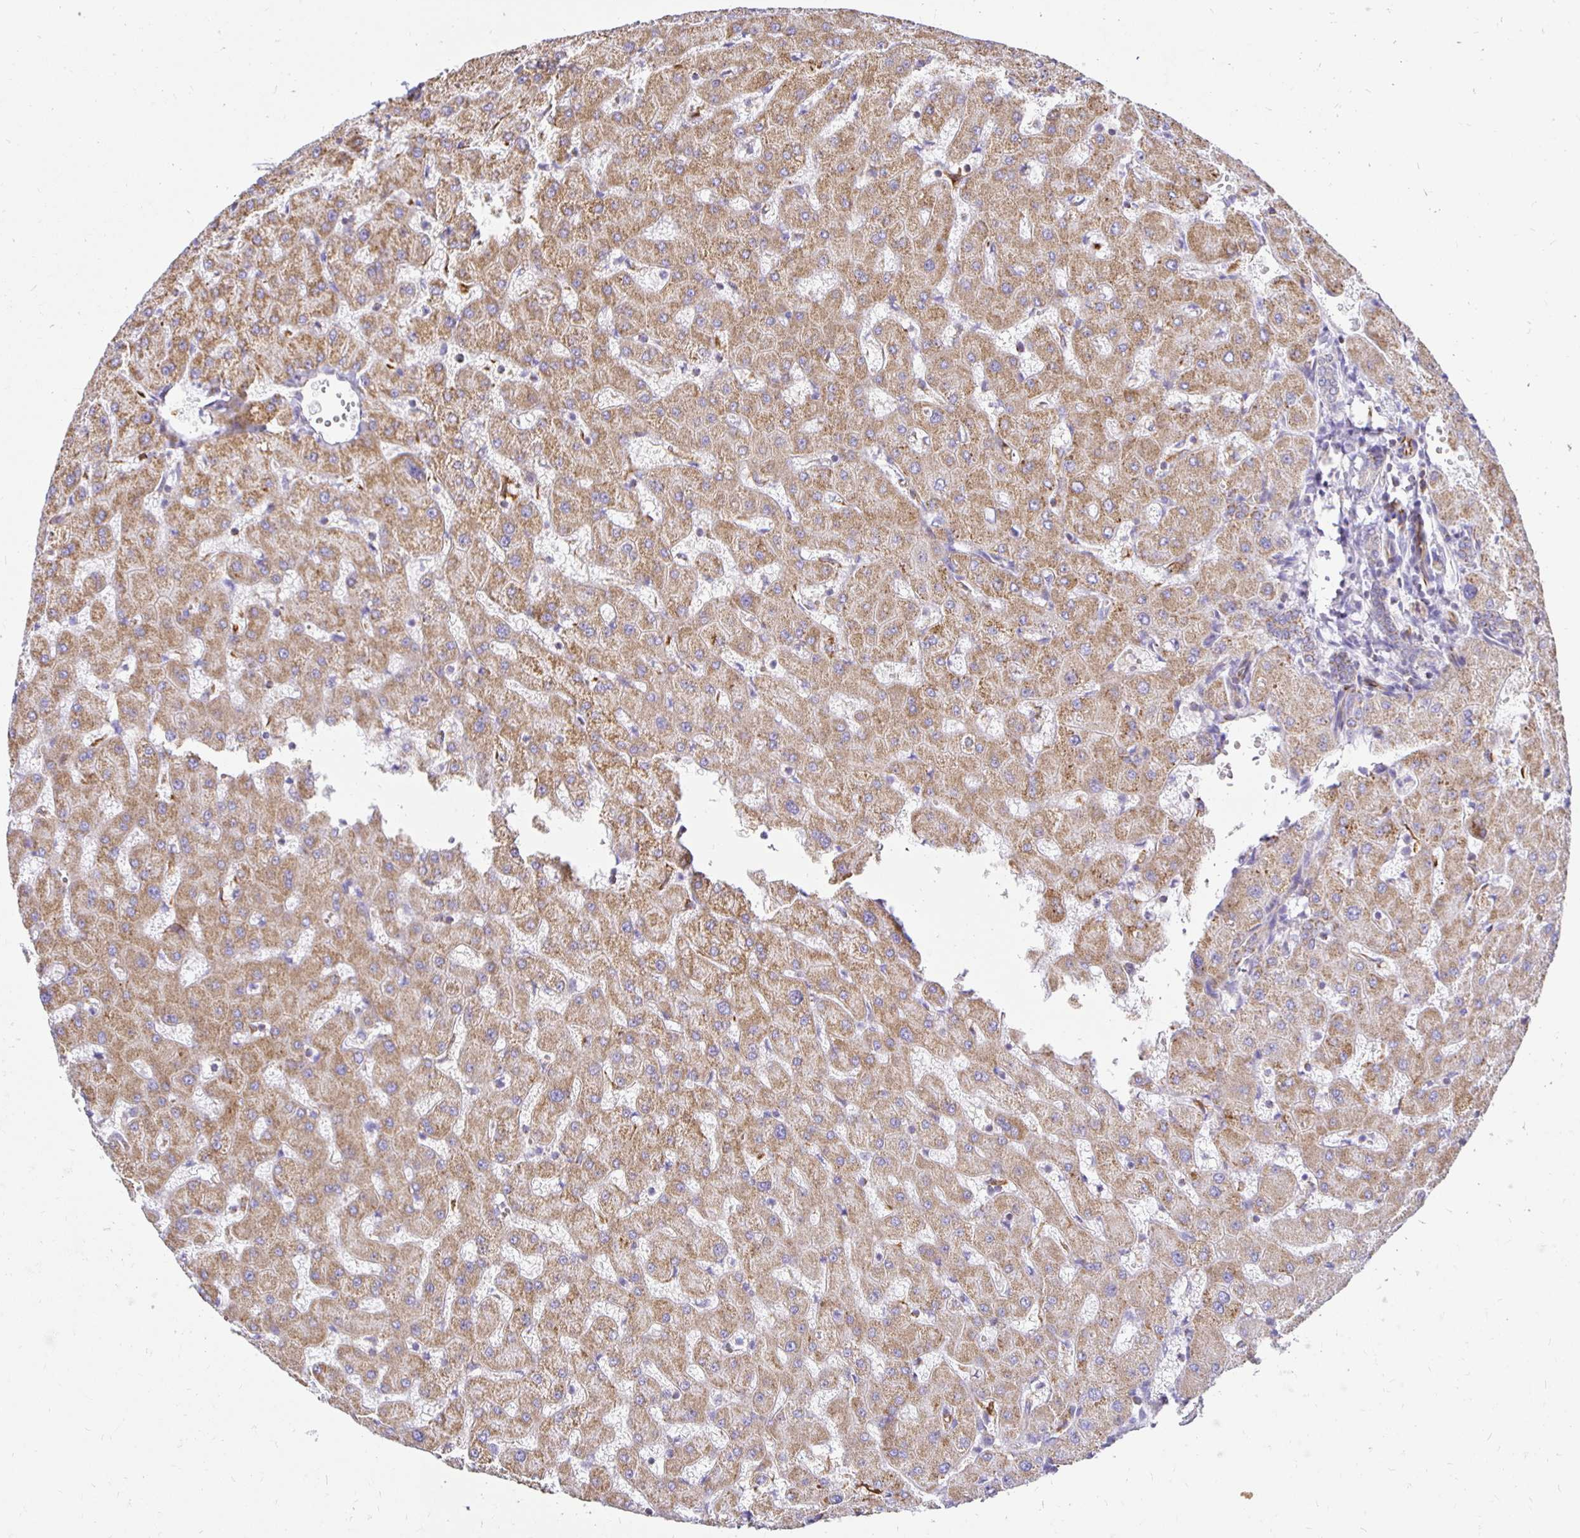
{"staining": {"intensity": "weak", "quantity": "25%-75%", "location": "cytoplasmic/membranous"}, "tissue": "liver", "cell_type": "Cholangiocytes", "image_type": "normal", "snomed": [{"axis": "morphology", "description": "Normal tissue, NOS"}, {"axis": "topography", "description": "Liver"}], "caption": "The micrograph exhibits staining of unremarkable liver, revealing weak cytoplasmic/membranous protein staining (brown color) within cholangiocytes.", "gene": "PLAAT2", "patient": {"sex": "female", "age": 63}}